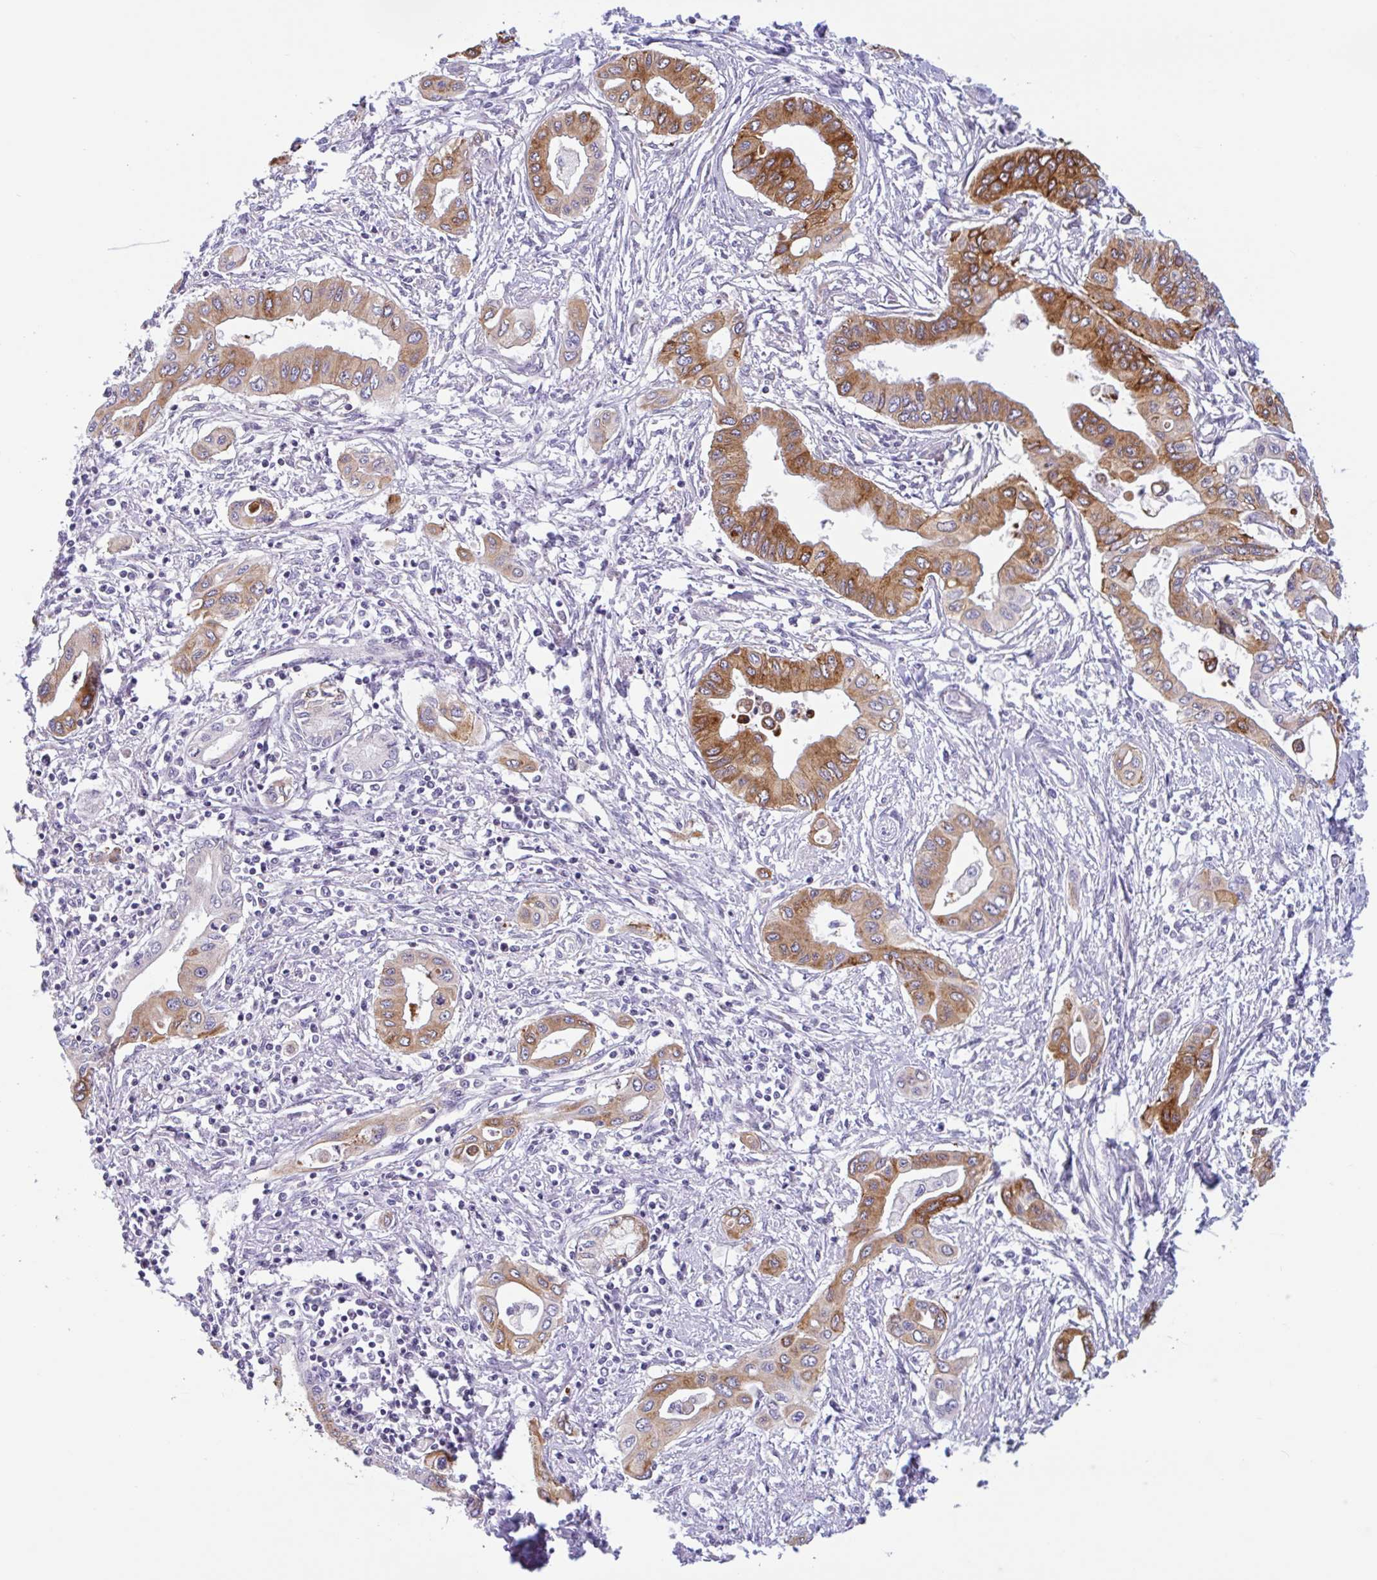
{"staining": {"intensity": "moderate", "quantity": ">75%", "location": "cytoplasmic/membranous"}, "tissue": "pancreatic cancer", "cell_type": "Tumor cells", "image_type": "cancer", "snomed": [{"axis": "morphology", "description": "Adenocarcinoma, NOS"}, {"axis": "topography", "description": "Pancreas"}], "caption": "The image shows a brown stain indicating the presence of a protein in the cytoplasmic/membranous of tumor cells in pancreatic cancer (adenocarcinoma).", "gene": "CTSE", "patient": {"sex": "female", "age": 62}}